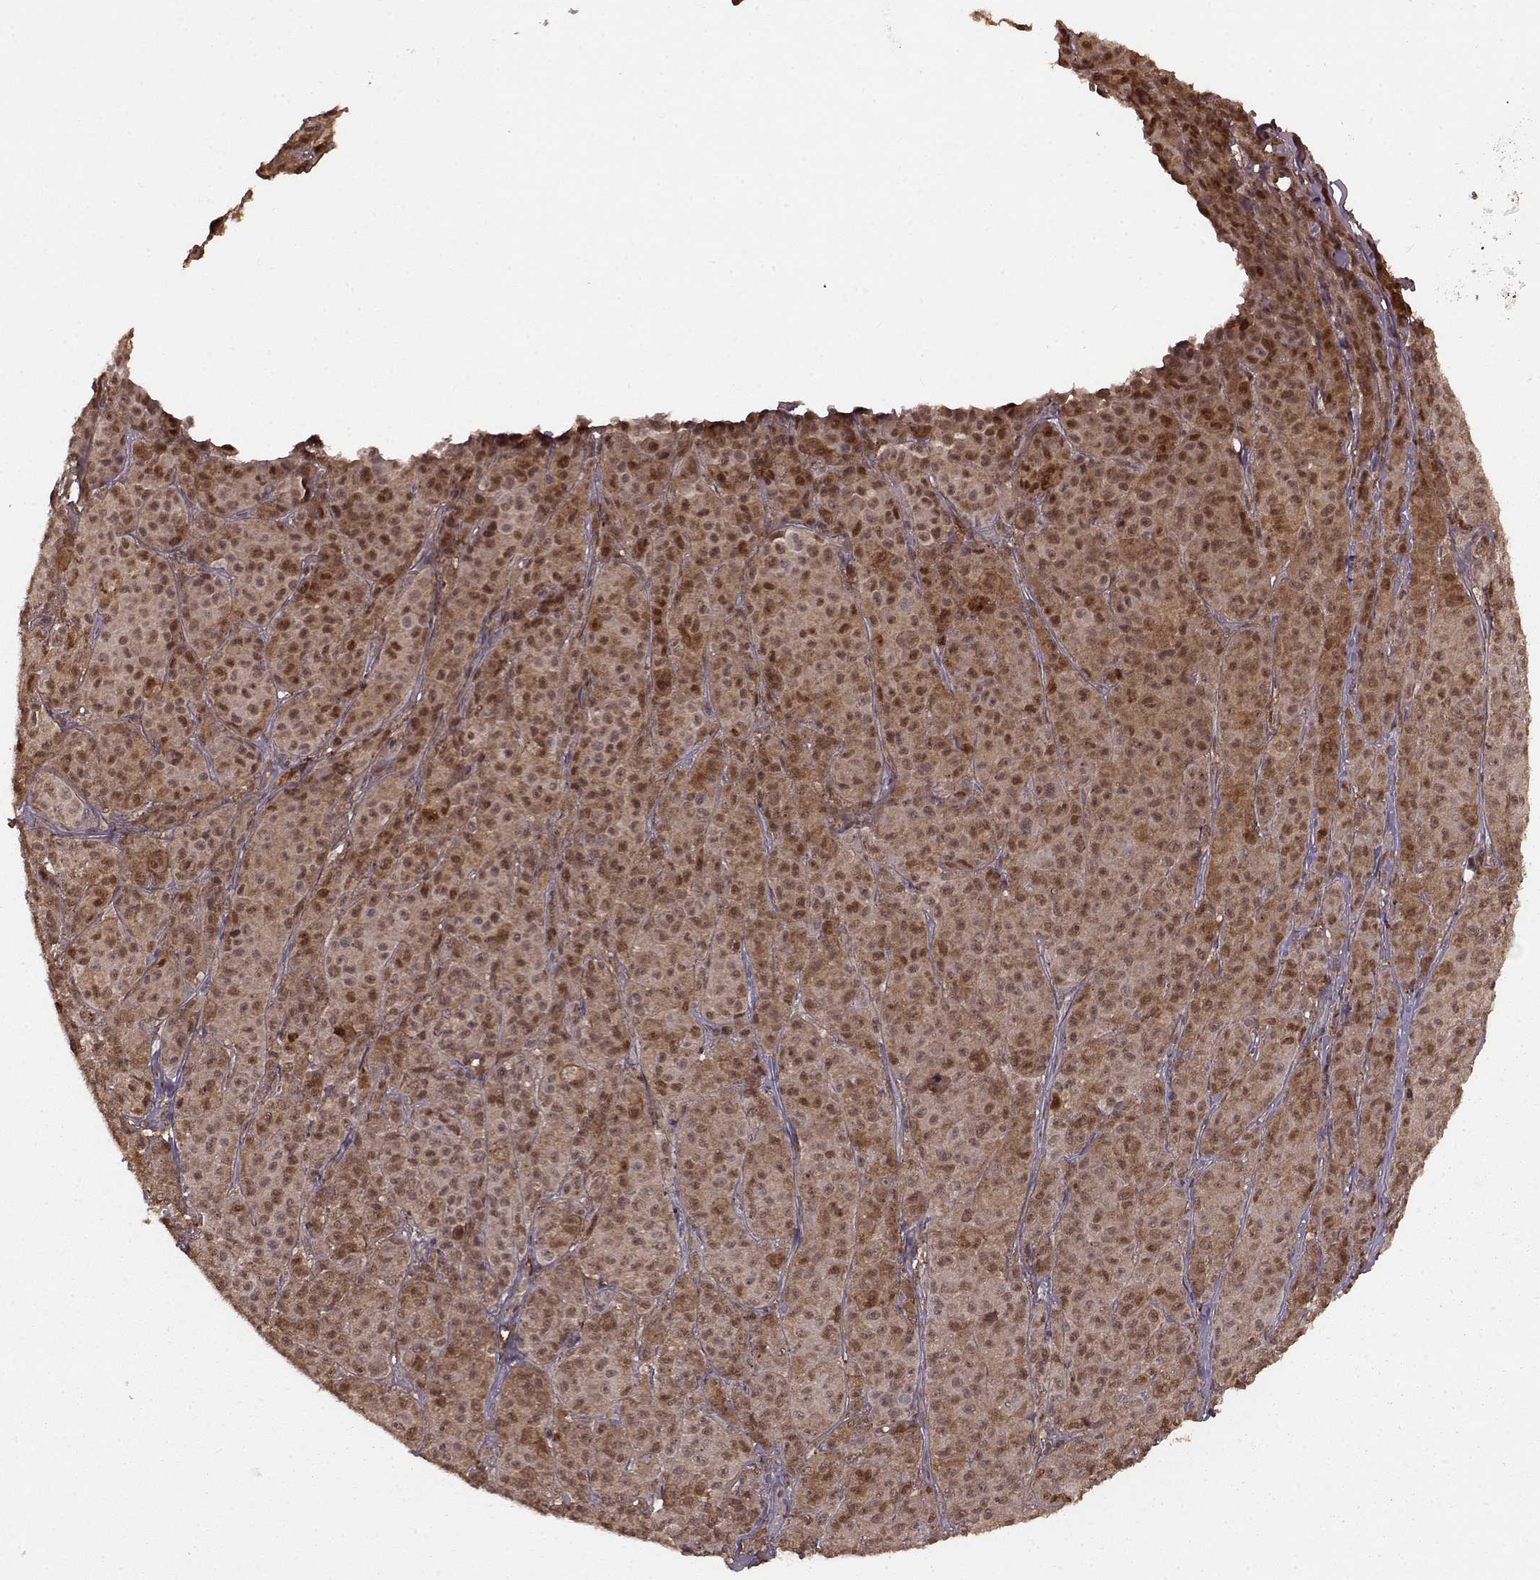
{"staining": {"intensity": "moderate", "quantity": ">75%", "location": "cytoplasmic/membranous,nuclear"}, "tissue": "melanoma", "cell_type": "Tumor cells", "image_type": "cancer", "snomed": [{"axis": "morphology", "description": "Malignant melanoma, NOS"}, {"axis": "topography", "description": "Skin"}], "caption": "Malignant melanoma stained for a protein (brown) shows moderate cytoplasmic/membranous and nuclear positive staining in approximately >75% of tumor cells.", "gene": "GSS", "patient": {"sex": "male", "age": 89}}